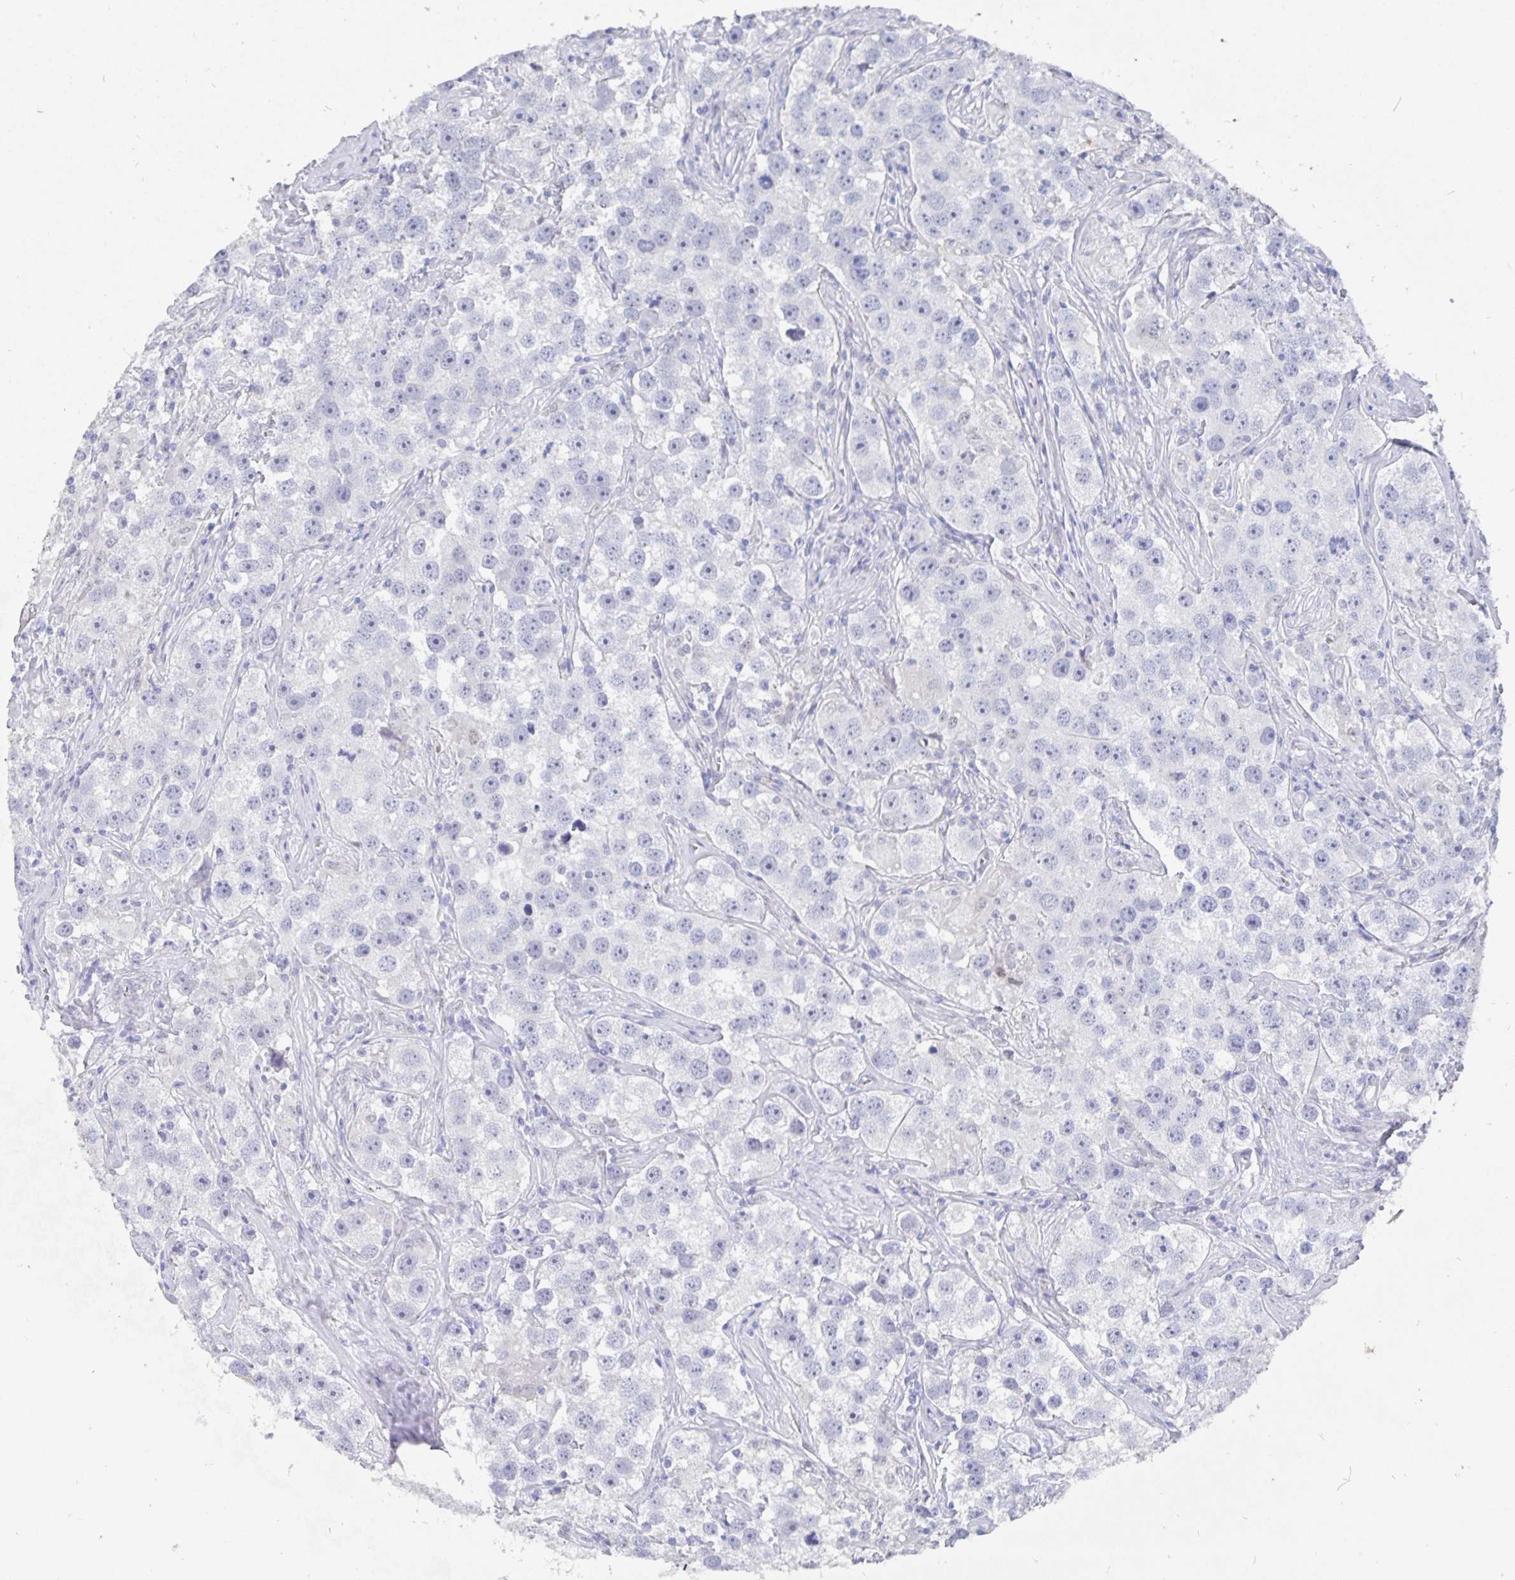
{"staining": {"intensity": "negative", "quantity": "none", "location": "none"}, "tissue": "testis cancer", "cell_type": "Tumor cells", "image_type": "cancer", "snomed": [{"axis": "morphology", "description": "Seminoma, NOS"}, {"axis": "topography", "description": "Testis"}], "caption": "IHC of testis seminoma demonstrates no staining in tumor cells.", "gene": "SMOC1", "patient": {"sex": "male", "age": 49}}